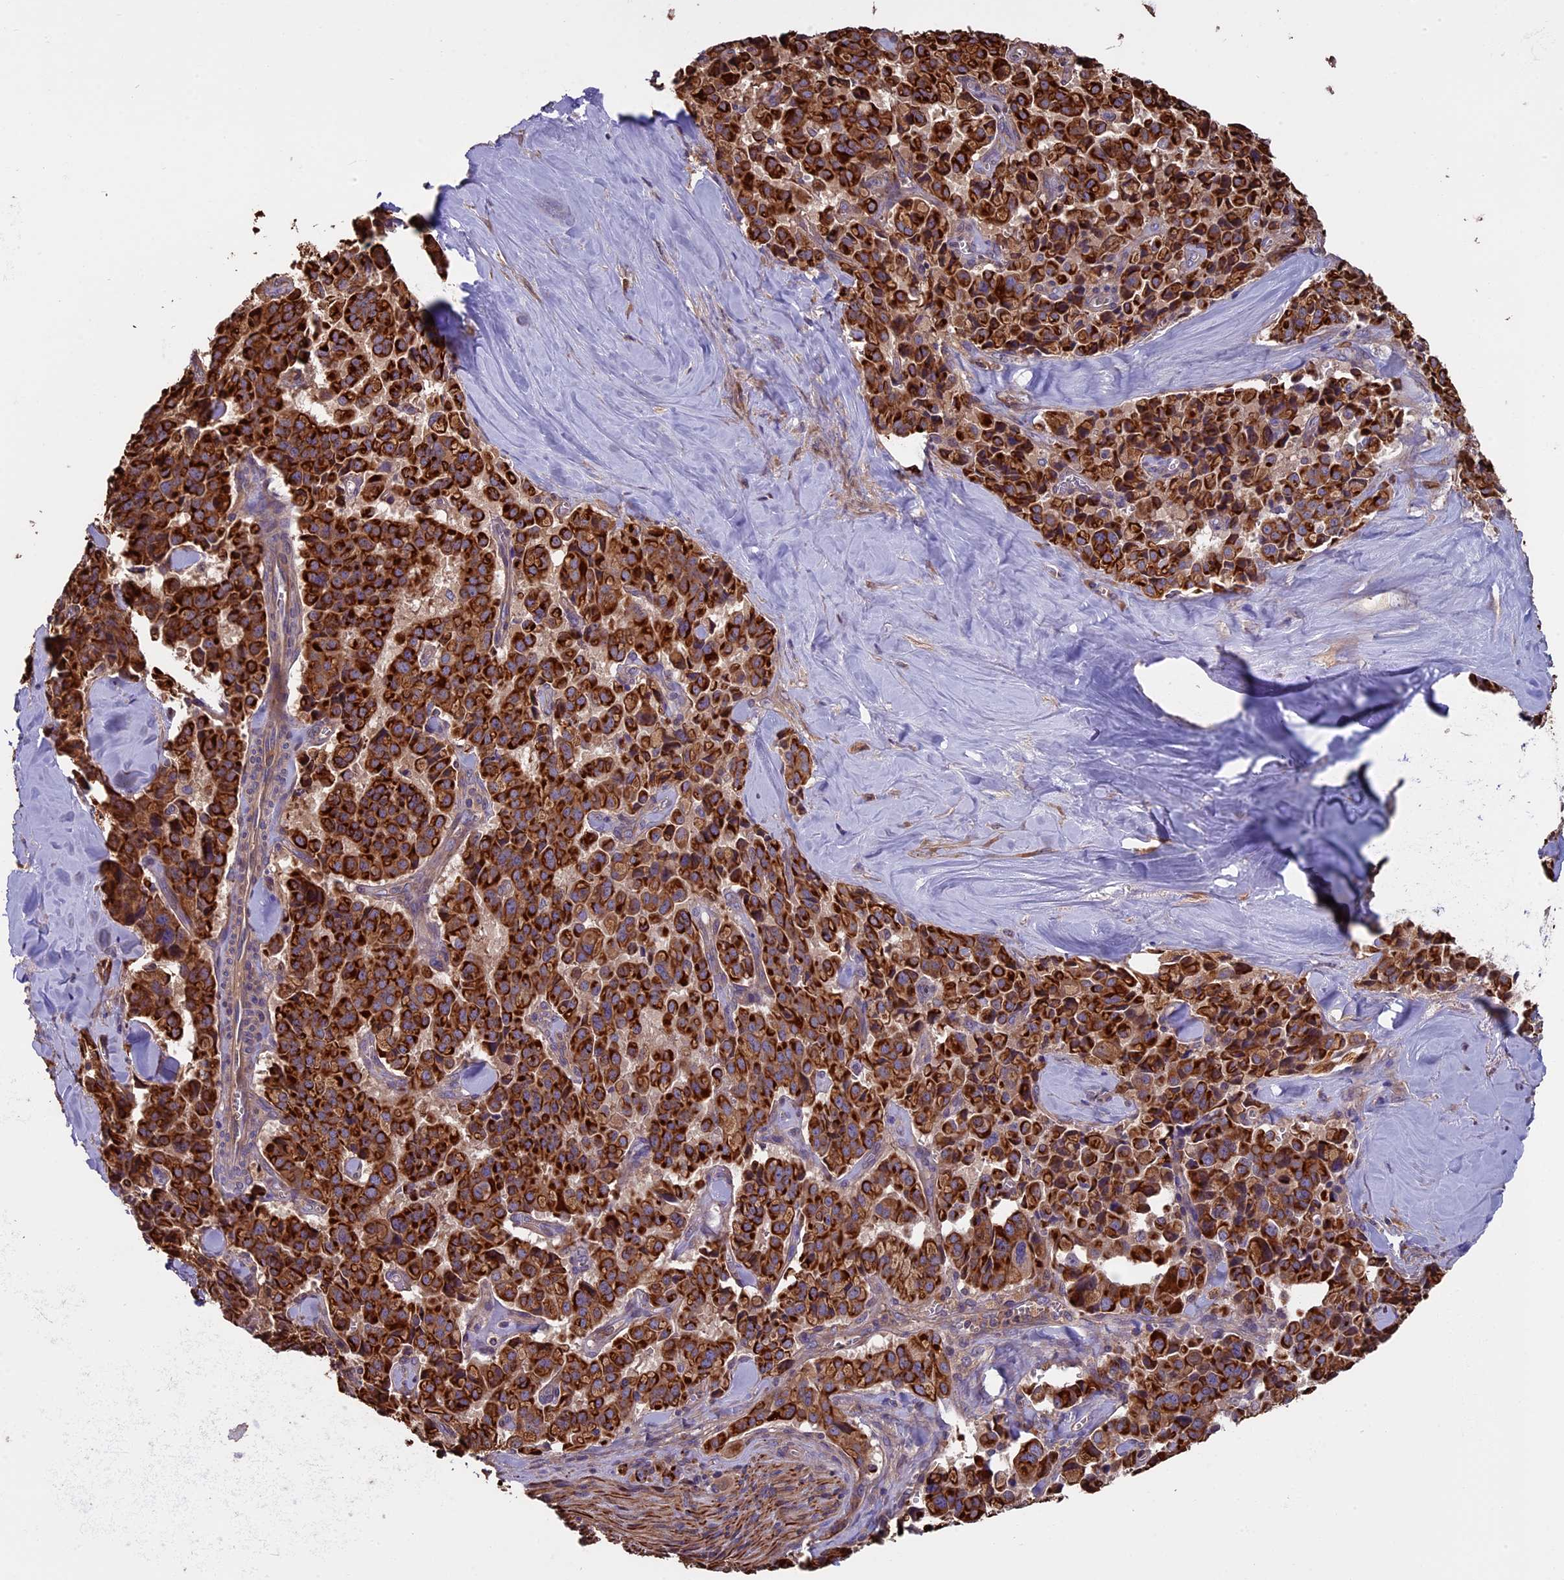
{"staining": {"intensity": "strong", "quantity": ">75%", "location": "cytoplasmic/membranous"}, "tissue": "pancreatic cancer", "cell_type": "Tumor cells", "image_type": "cancer", "snomed": [{"axis": "morphology", "description": "Adenocarcinoma, NOS"}, {"axis": "topography", "description": "Pancreas"}], "caption": "About >75% of tumor cells in human pancreatic cancer show strong cytoplasmic/membranous protein expression as visualized by brown immunohistochemical staining.", "gene": "VWA3A", "patient": {"sex": "male", "age": 65}}